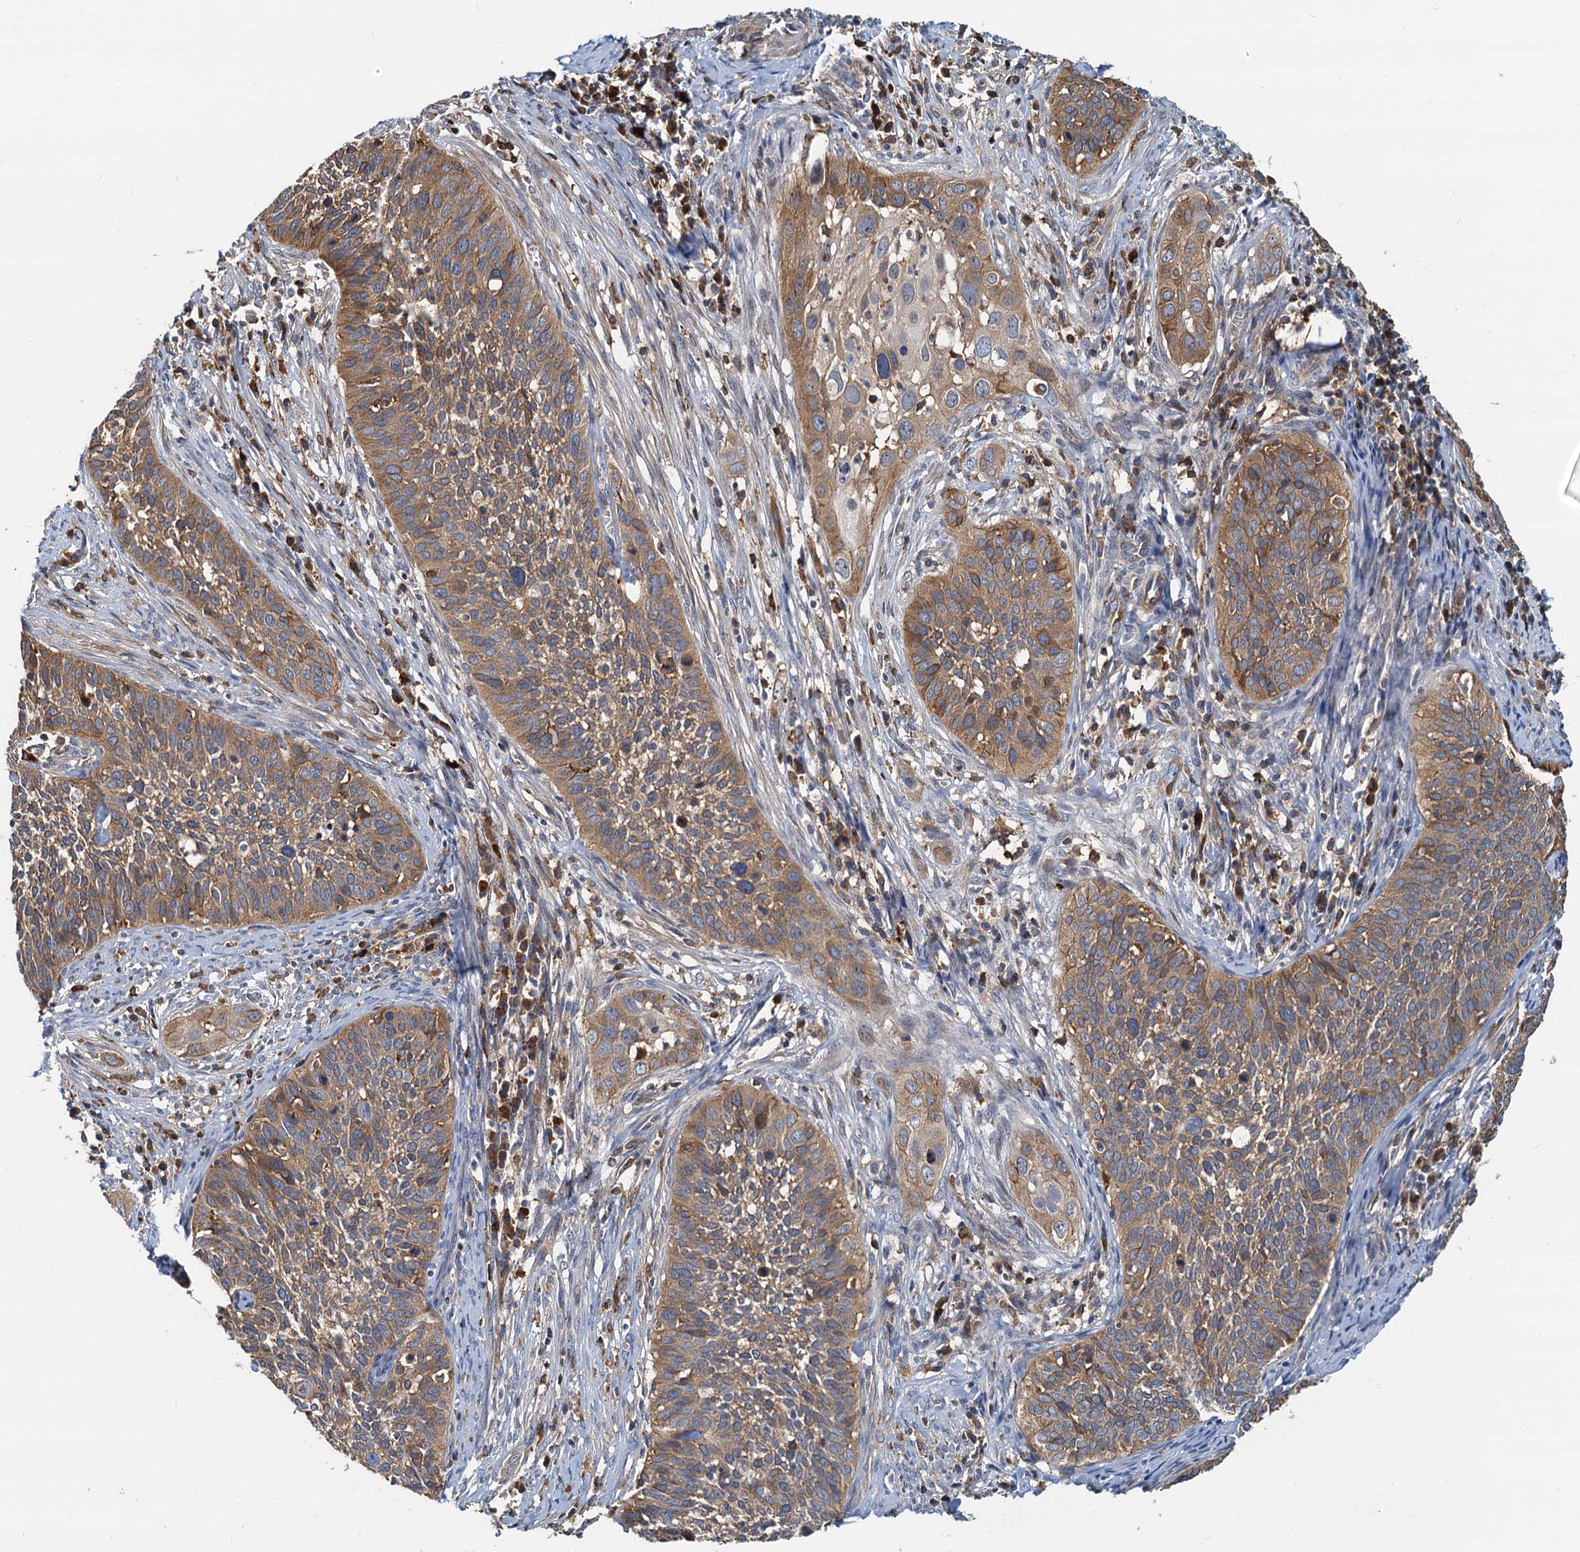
{"staining": {"intensity": "moderate", "quantity": ">75%", "location": "cytoplasmic/membranous"}, "tissue": "cervical cancer", "cell_type": "Tumor cells", "image_type": "cancer", "snomed": [{"axis": "morphology", "description": "Squamous cell carcinoma, NOS"}, {"axis": "topography", "description": "Cervix"}], "caption": "A micrograph of human cervical squamous cell carcinoma stained for a protein reveals moderate cytoplasmic/membranous brown staining in tumor cells.", "gene": "LNX2", "patient": {"sex": "female", "age": 34}}